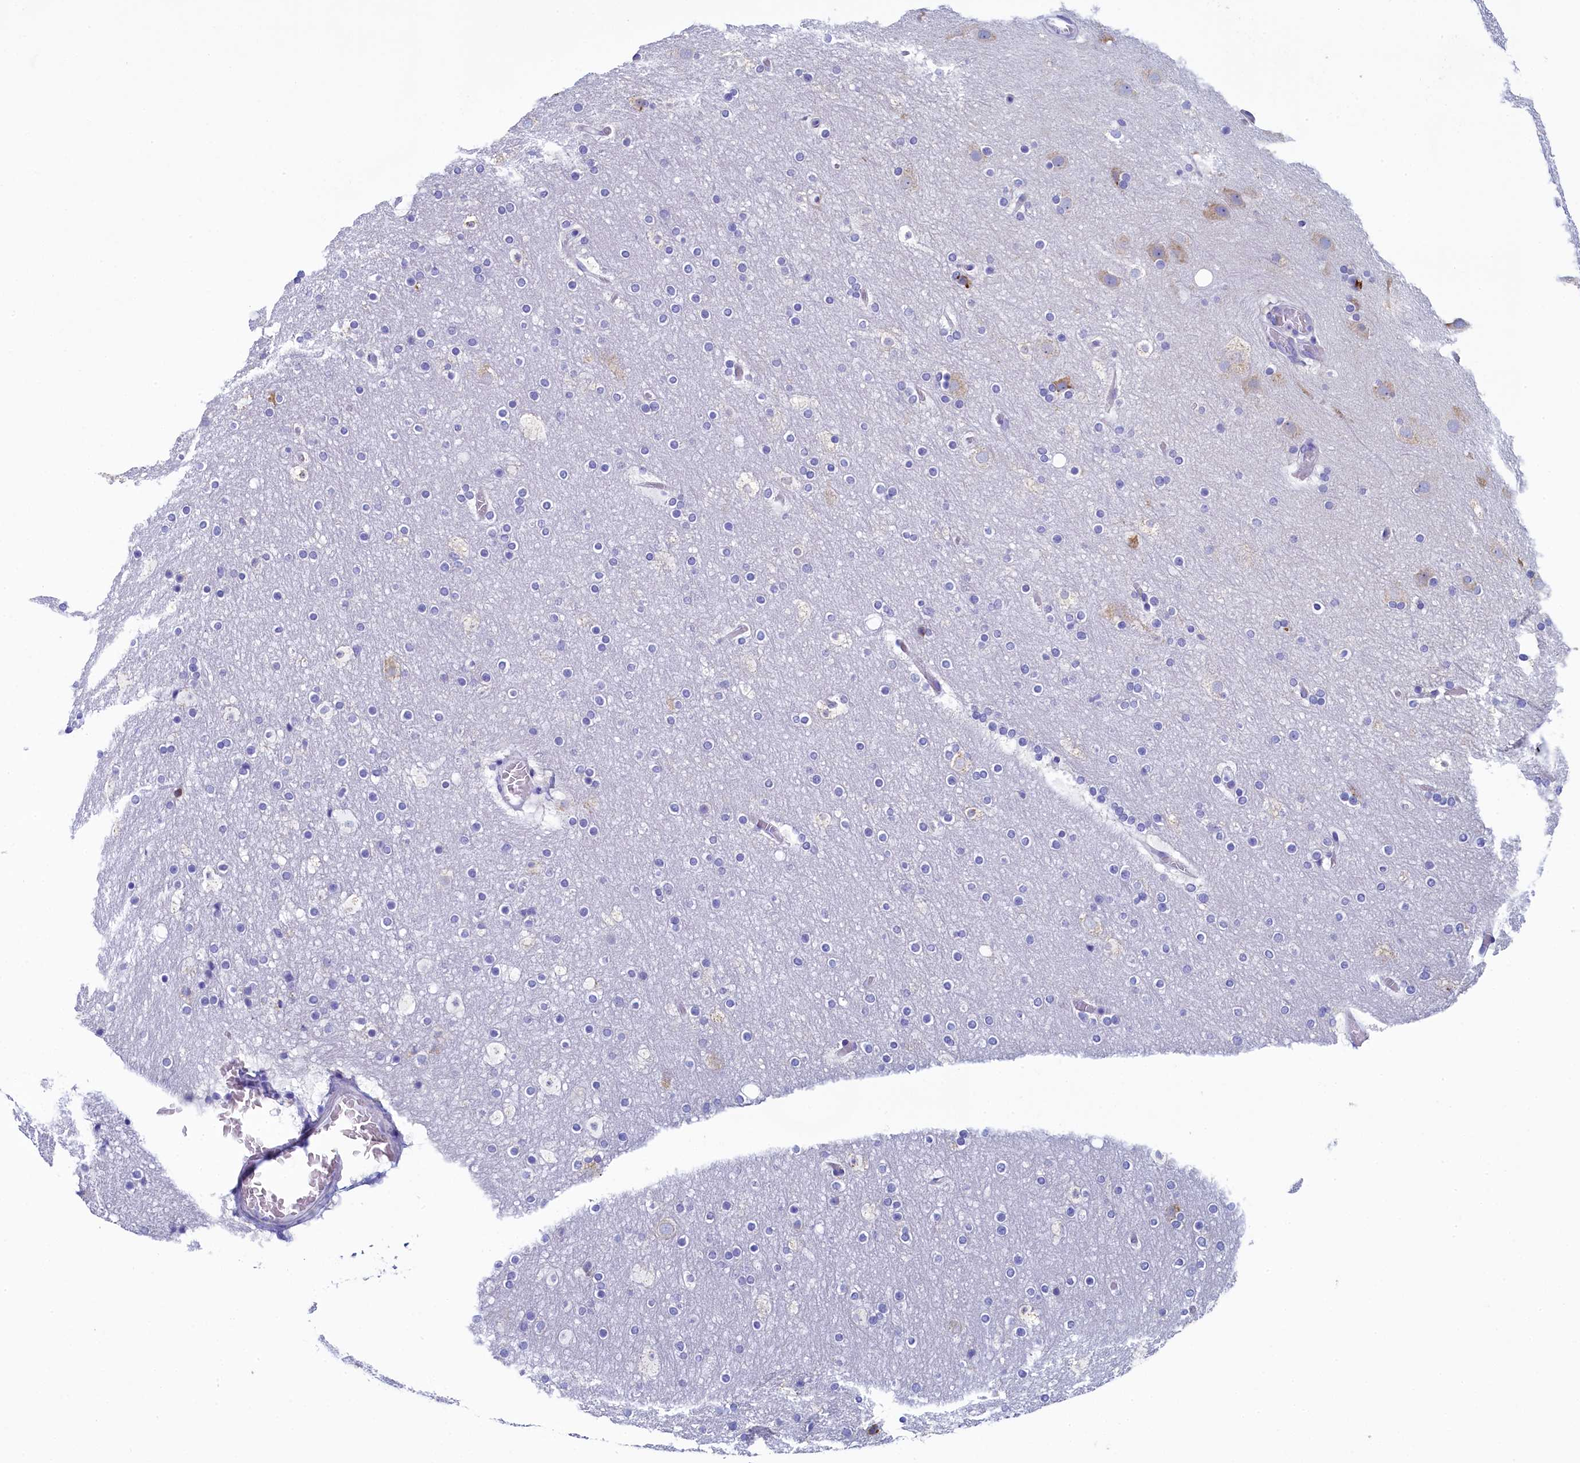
{"staining": {"intensity": "negative", "quantity": "none", "location": "none"}, "tissue": "cerebral cortex", "cell_type": "Endothelial cells", "image_type": "normal", "snomed": [{"axis": "morphology", "description": "Normal tissue, NOS"}, {"axis": "topography", "description": "Cerebral cortex"}], "caption": "Endothelial cells are negative for protein expression in benign human cerebral cortex. Nuclei are stained in blue.", "gene": "SKA3", "patient": {"sex": "male", "age": 57}}